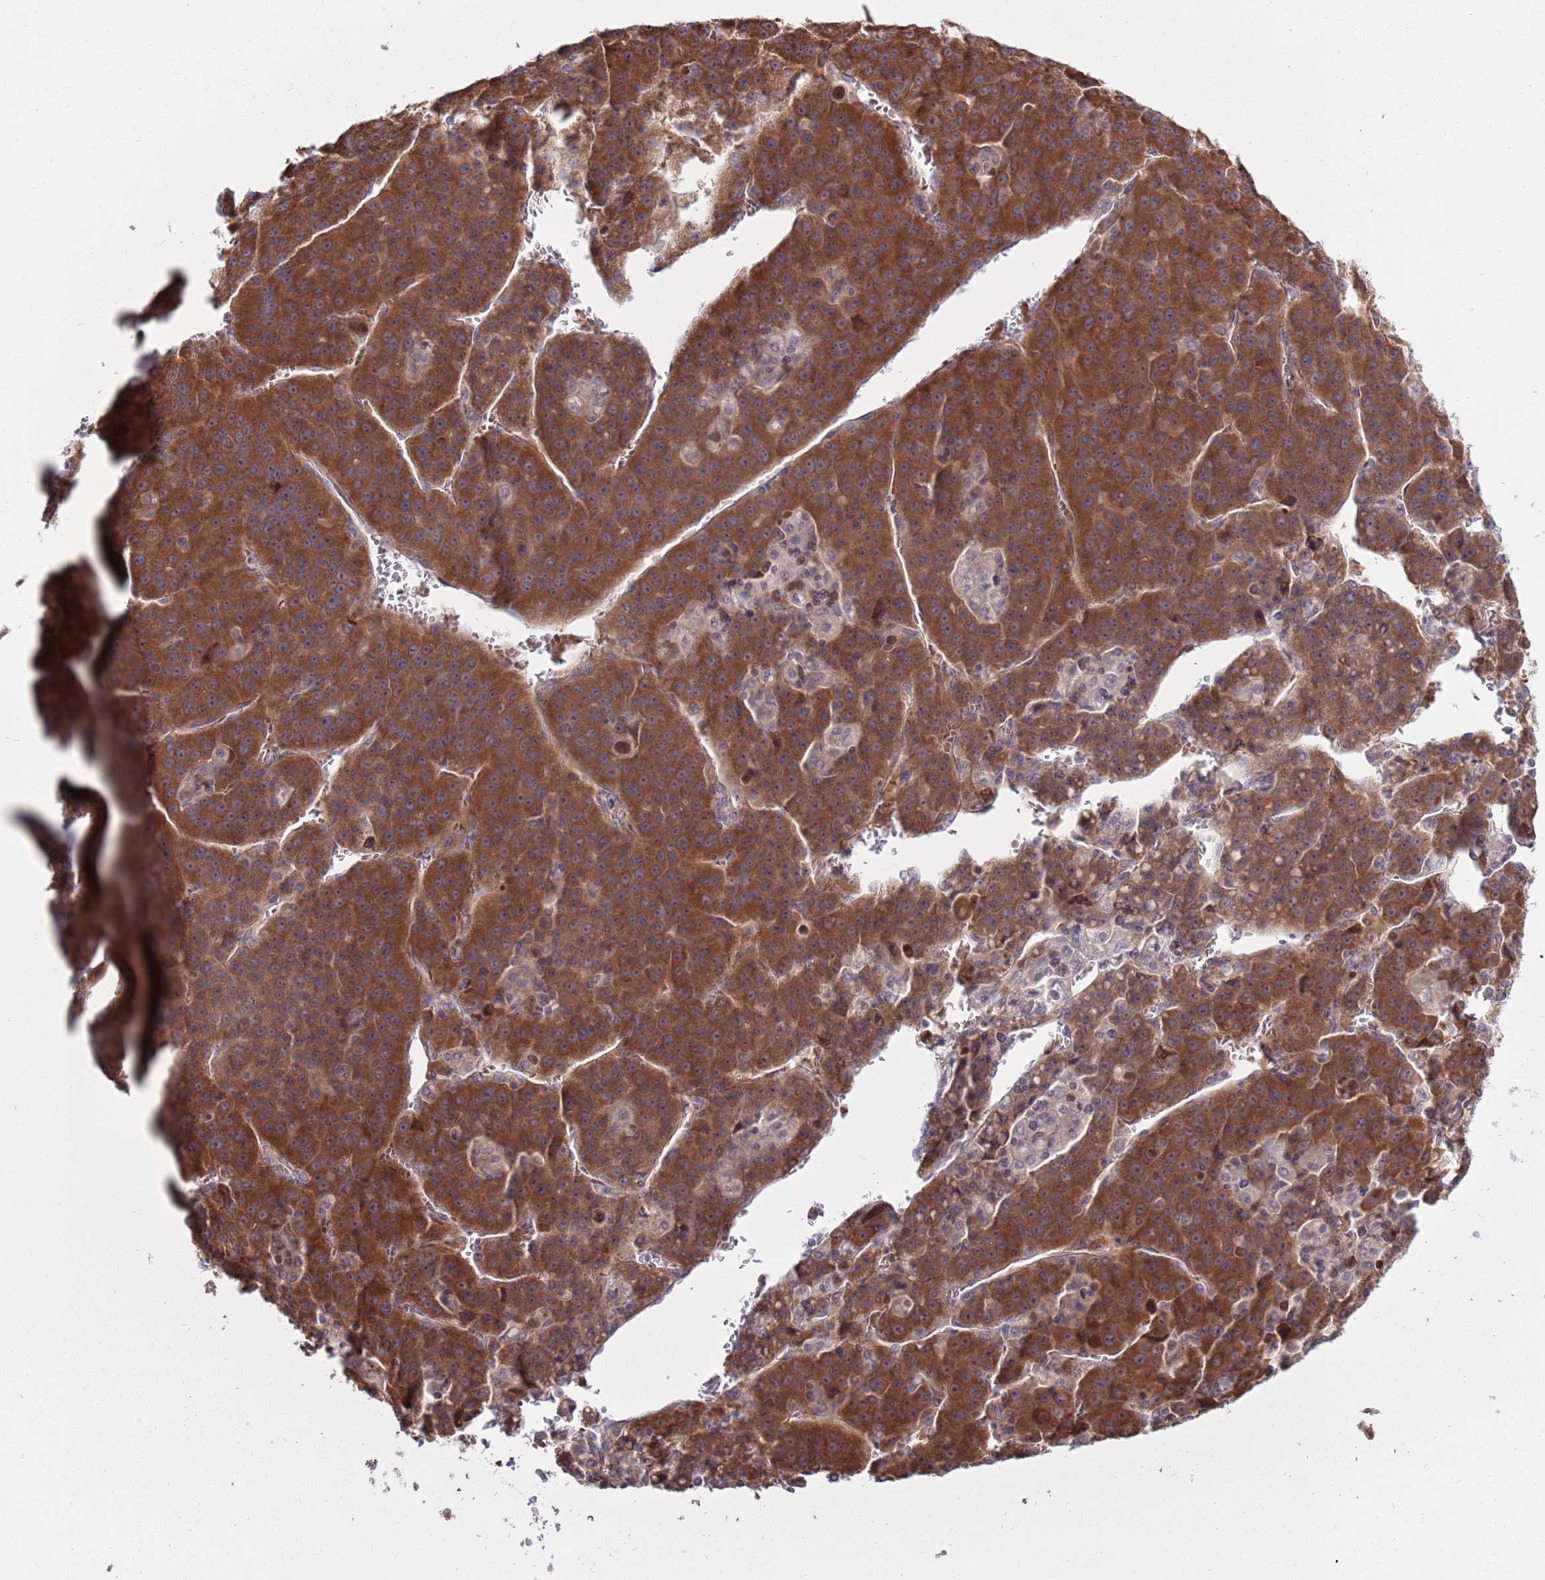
{"staining": {"intensity": "strong", "quantity": ">75%", "location": "cytoplasmic/membranous"}, "tissue": "liver cancer", "cell_type": "Tumor cells", "image_type": "cancer", "snomed": [{"axis": "morphology", "description": "Carcinoma, Hepatocellular, NOS"}, {"axis": "topography", "description": "Liver"}], "caption": "Immunohistochemical staining of human liver cancer (hepatocellular carcinoma) displays high levels of strong cytoplasmic/membranous expression in about >75% of tumor cells.", "gene": "RPL17-C18orf32", "patient": {"sex": "female", "age": 53}}